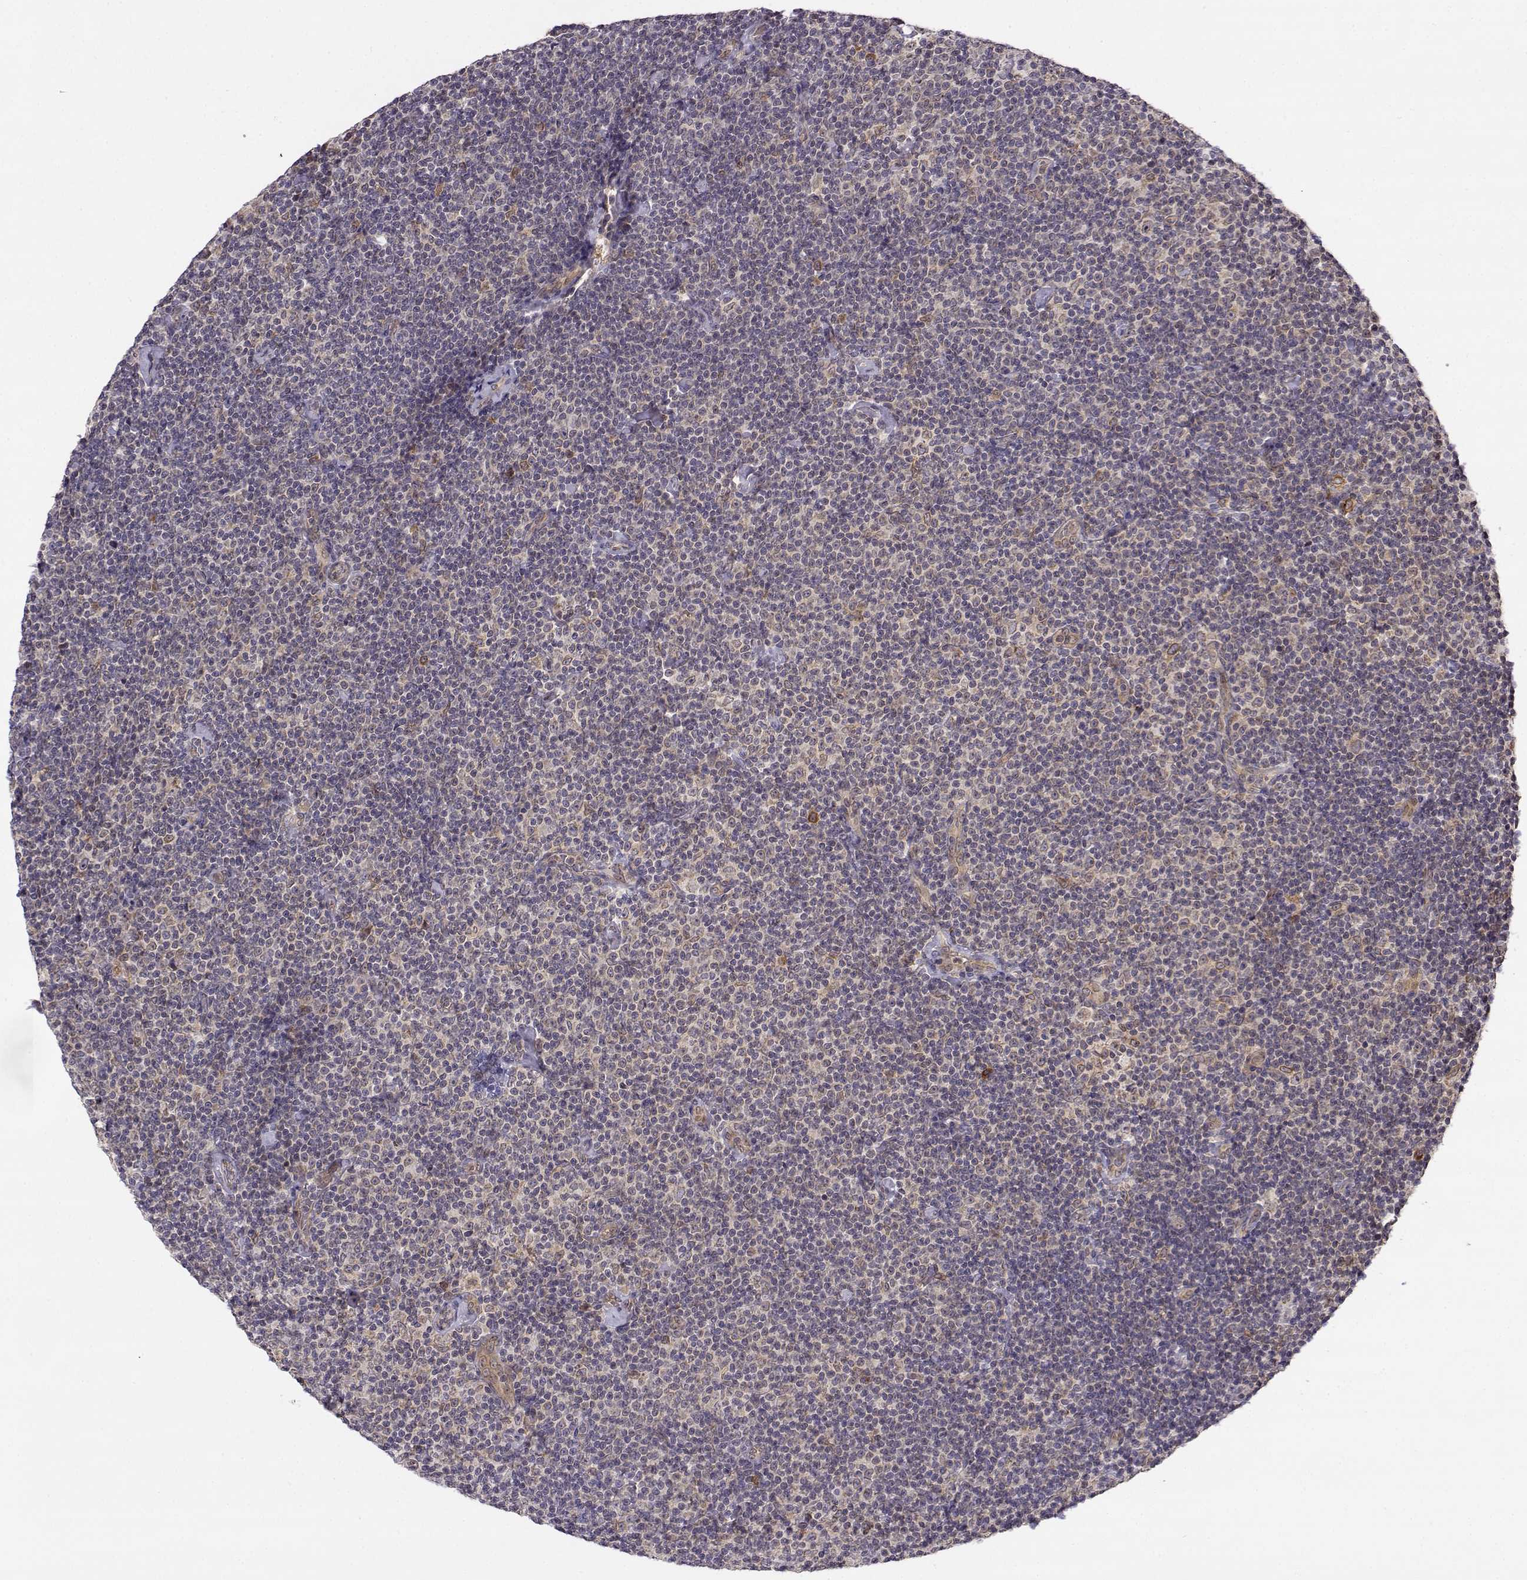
{"staining": {"intensity": "negative", "quantity": "none", "location": "none"}, "tissue": "lymphoma", "cell_type": "Tumor cells", "image_type": "cancer", "snomed": [{"axis": "morphology", "description": "Malignant lymphoma, non-Hodgkin's type, Low grade"}, {"axis": "topography", "description": "Lymph node"}], "caption": "Tumor cells show no significant protein staining in low-grade malignant lymphoma, non-Hodgkin's type.", "gene": "ERGIC2", "patient": {"sex": "male", "age": 81}}